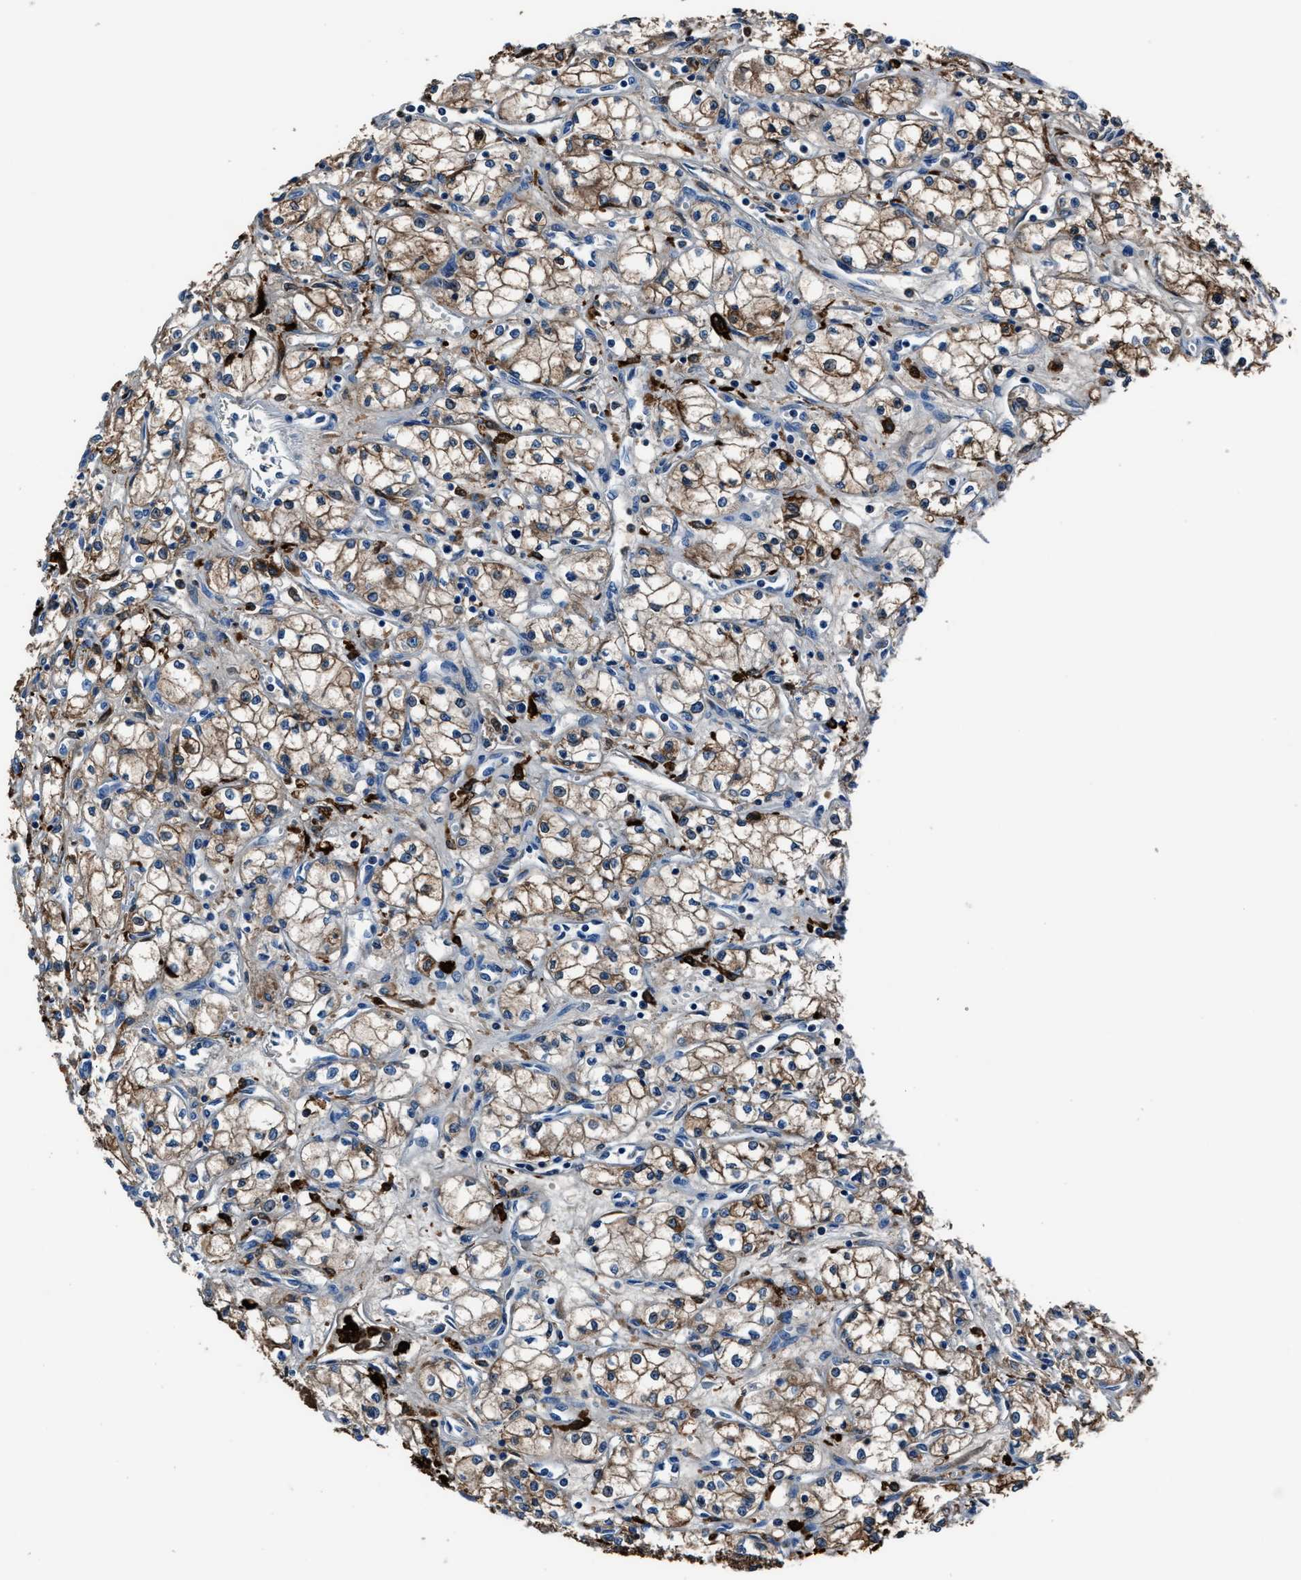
{"staining": {"intensity": "weak", "quantity": ">75%", "location": "cytoplasmic/membranous"}, "tissue": "renal cancer", "cell_type": "Tumor cells", "image_type": "cancer", "snomed": [{"axis": "morphology", "description": "Normal tissue, NOS"}, {"axis": "morphology", "description": "Adenocarcinoma, NOS"}, {"axis": "topography", "description": "Kidney"}], "caption": "Approximately >75% of tumor cells in renal cancer (adenocarcinoma) display weak cytoplasmic/membranous protein expression as visualized by brown immunohistochemical staining.", "gene": "FTL", "patient": {"sex": "male", "age": 59}}